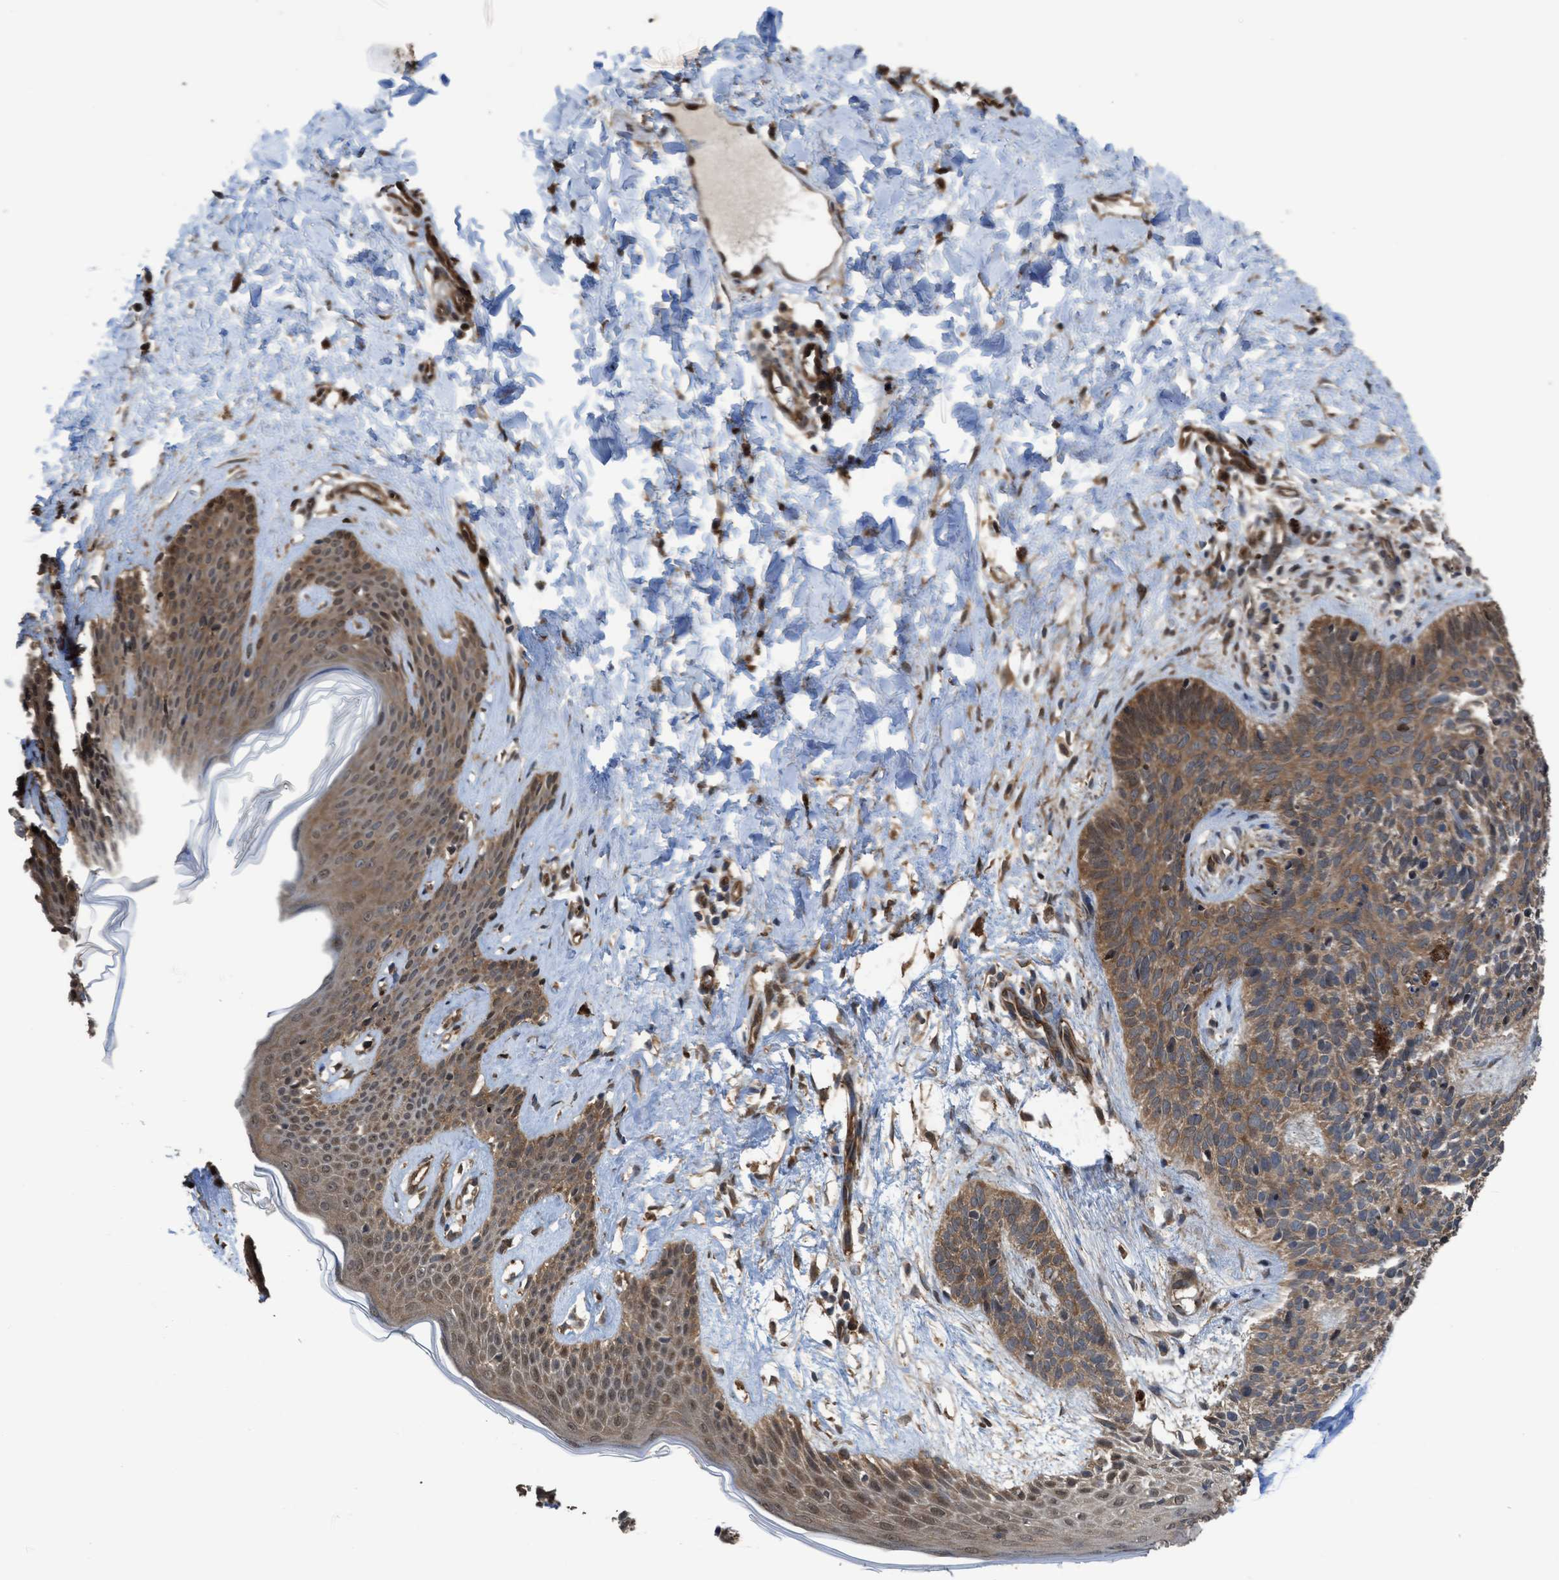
{"staining": {"intensity": "moderate", "quantity": ">75%", "location": "cytoplasmic/membranous"}, "tissue": "skin cancer", "cell_type": "Tumor cells", "image_type": "cancer", "snomed": [{"axis": "morphology", "description": "Basal cell carcinoma"}, {"axis": "topography", "description": "Skin"}], "caption": "Immunohistochemistry (IHC) (DAB (3,3'-diaminobenzidine)) staining of human basal cell carcinoma (skin) shows moderate cytoplasmic/membranous protein expression in about >75% of tumor cells.", "gene": "YWHAG", "patient": {"sex": "male", "age": 60}}